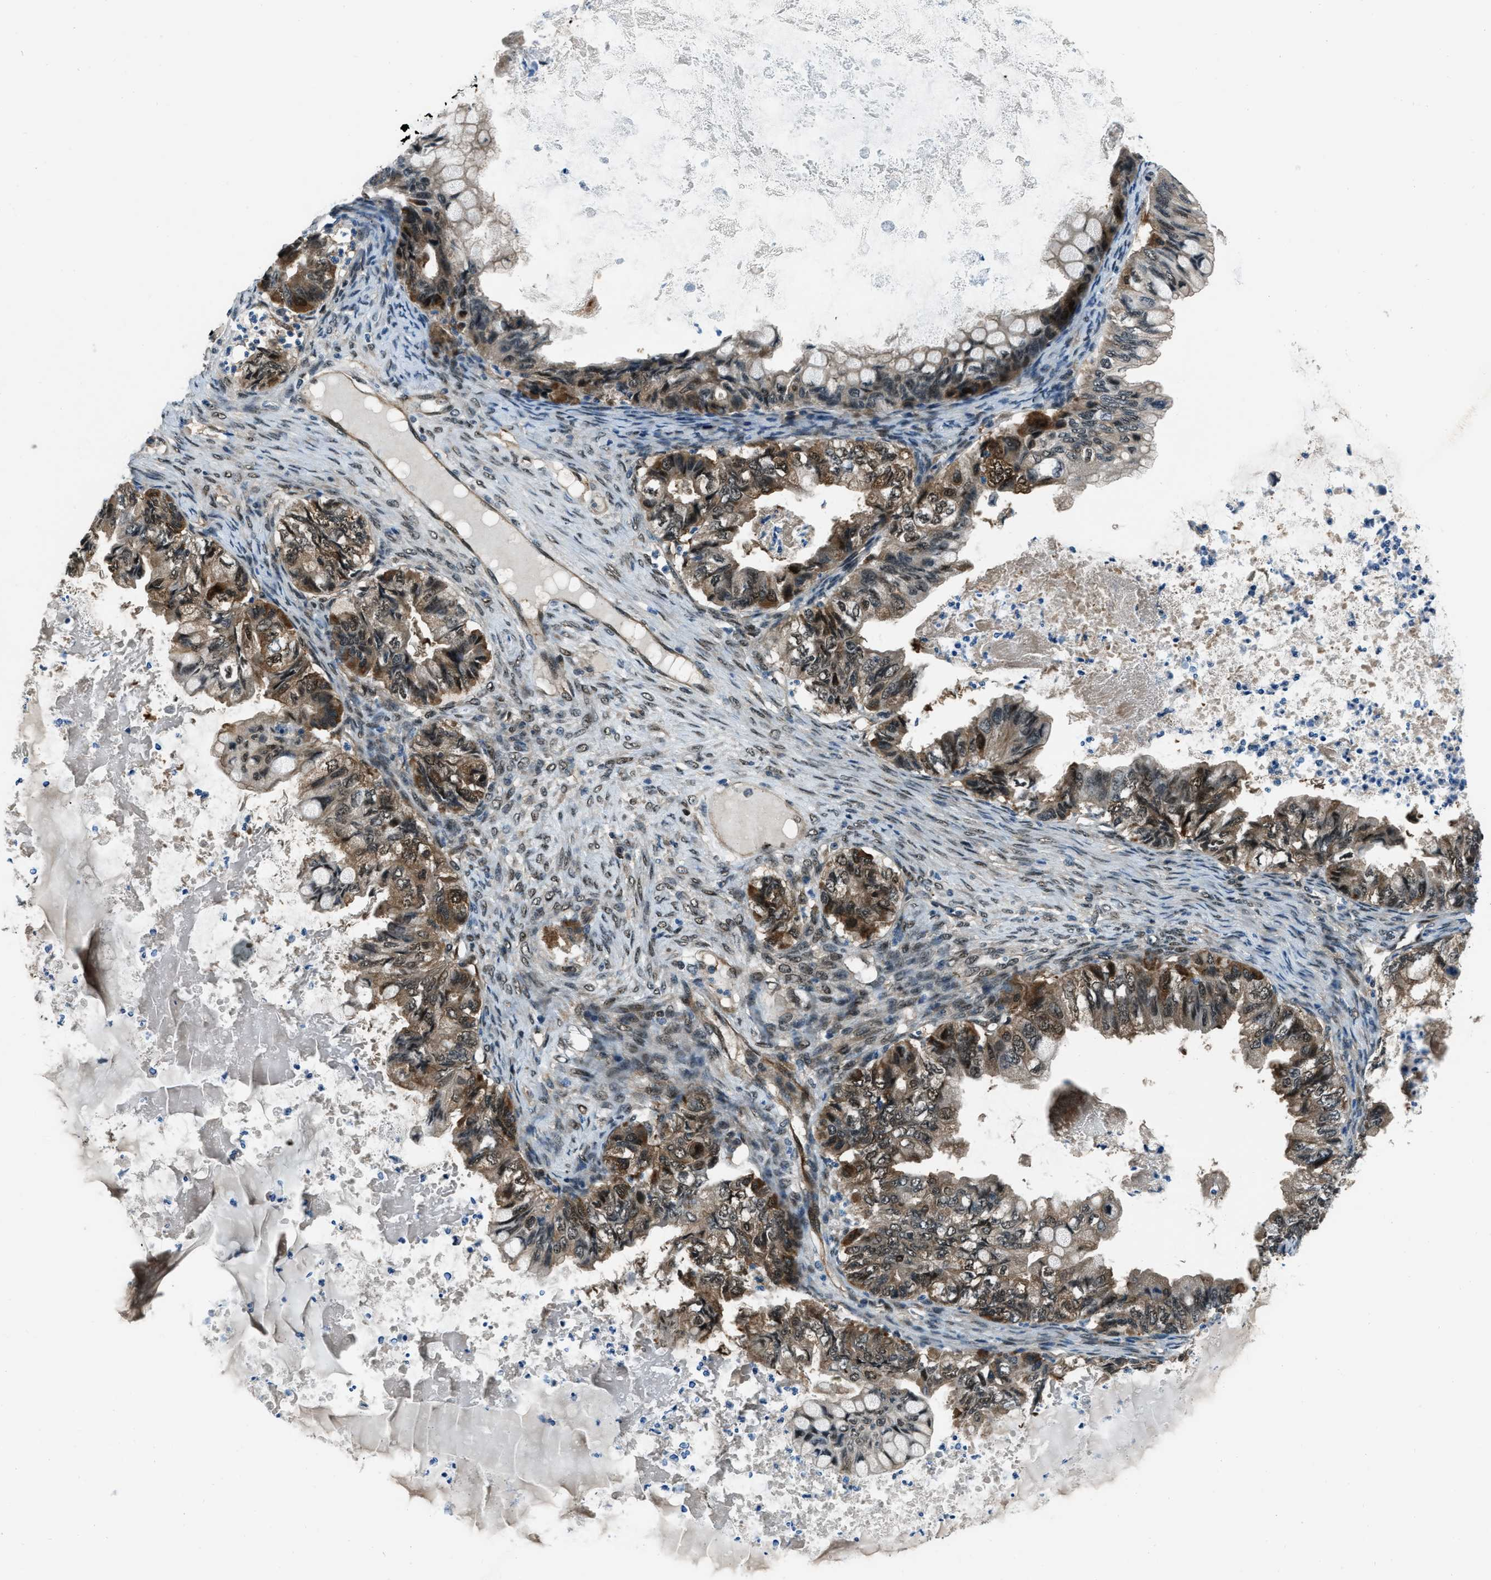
{"staining": {"intensity": "moderate", "quantity": ">75%", "location": "cytoplasmic/membranous,nuclear"}, "tissue": "ovarian cancer", "cell_type": "Tumor cells", "image_type": "cancer", "snomed": [{"axis": "morphology", "description": "Cystadenocarcinoma, mucinous, NOS"}, {"axis": "topography", "description": "Ovary"}], "caption": "Immunohistochemistry (IHC) image of neoplastic tissue: ovarian cancer stained using immunohistochemistry displays medium levels of moderate protein expression localized specifically in the cytoplasmic/membranous and nuclear of tumor cells, appearing as a cytoplasmic/membranous and nuclear brown color.", "gene": "NUDCD3", "patient": {"sex": "female", "age": 80}}